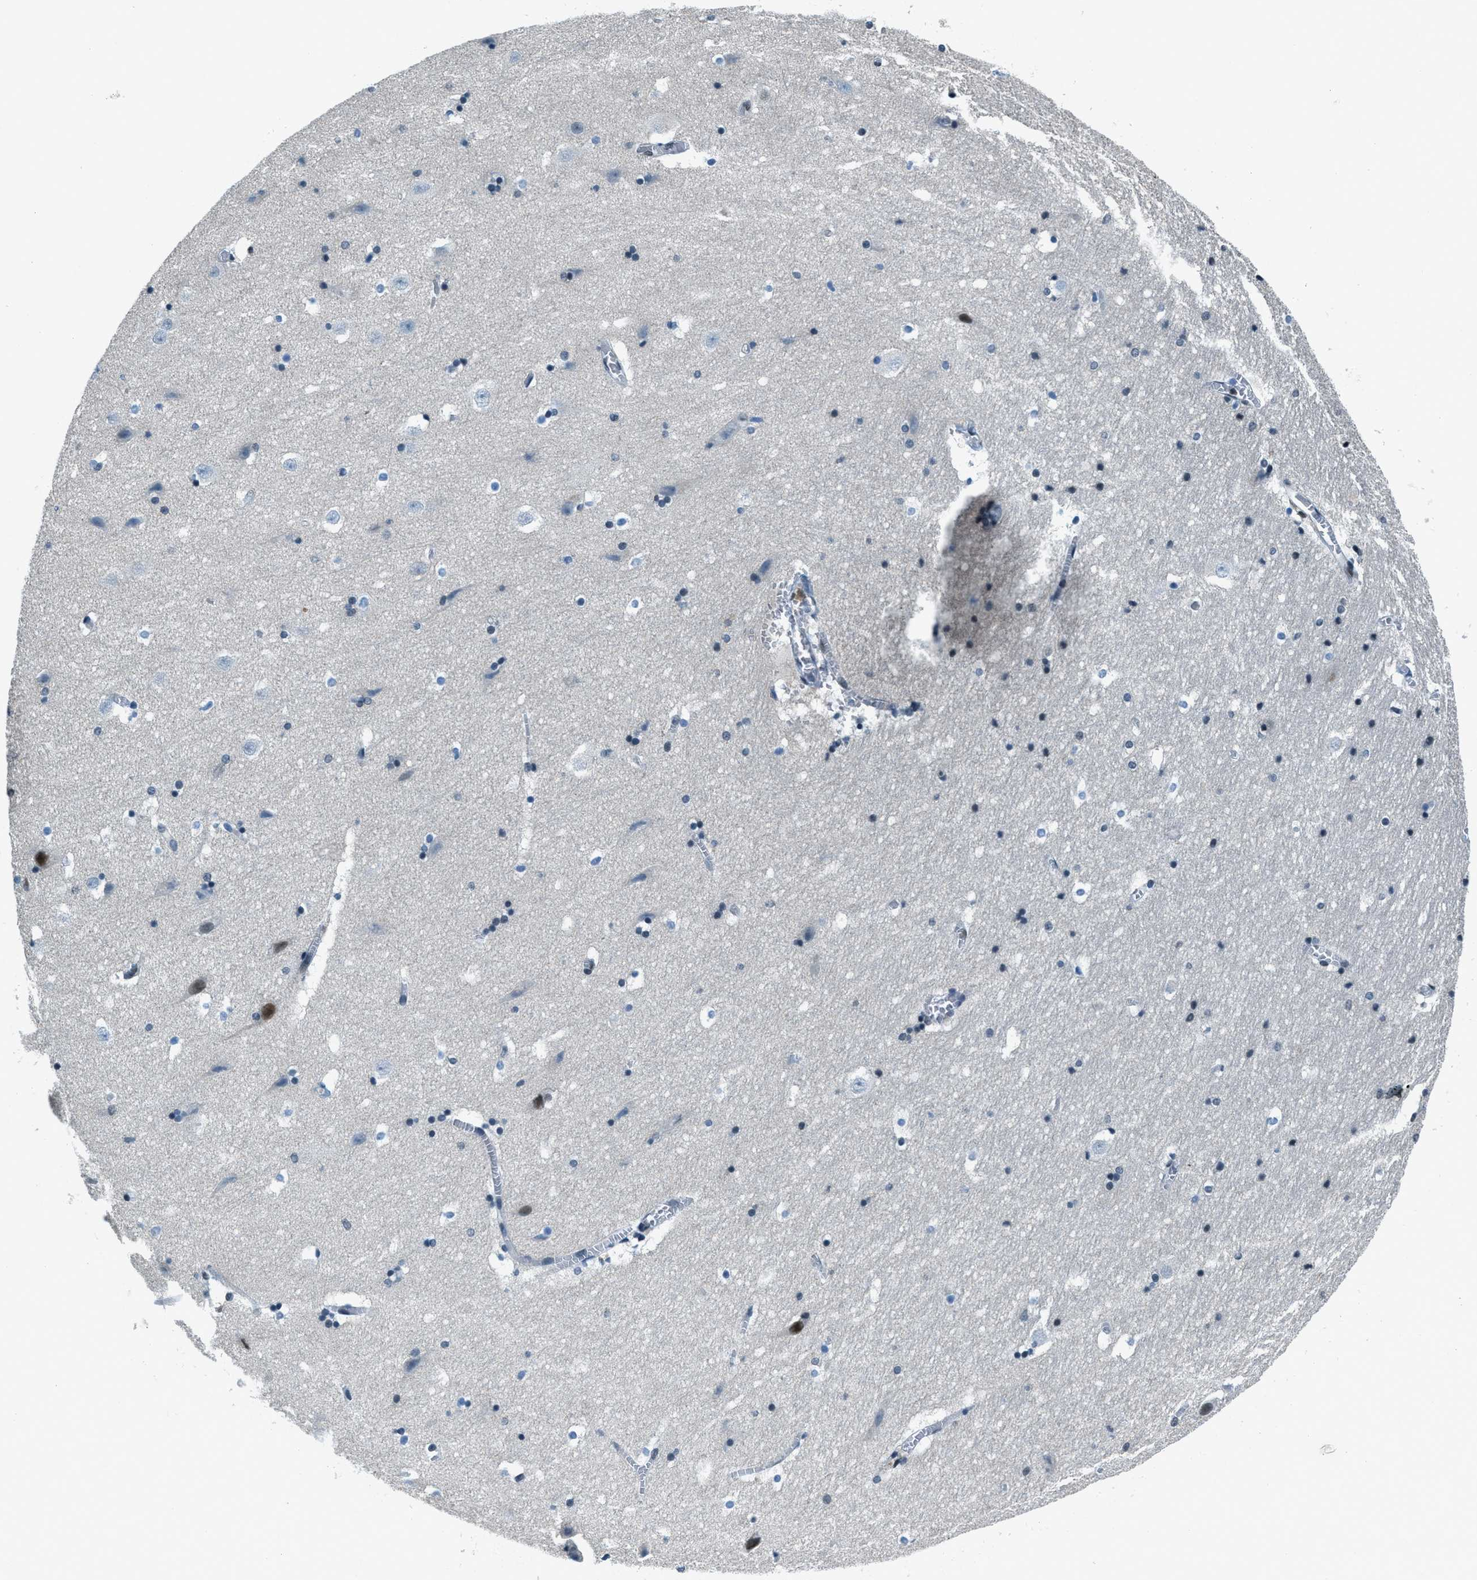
{"staining": {"intensity": "moderate", "quantity": "<25%", "location": "nuclear"}, "tissue": "hippocampus", "cell_type": "Glial cells", "image_type": "normal", "snomed": [{"axis": "morphology", "description": "Normal tissue, NOS"}, {"axis": "topography", "description": "Hippocampus"}], "caption": "Immunohistochemical staining of benign human hippocampus displays moderate nuclear protein expression in about <25% of glial cells. (brown staining indicates protein expression, while blue staining denotes nuclei).", "gene": "OGFR", "patient": {"sex": "male", "age": 45}}